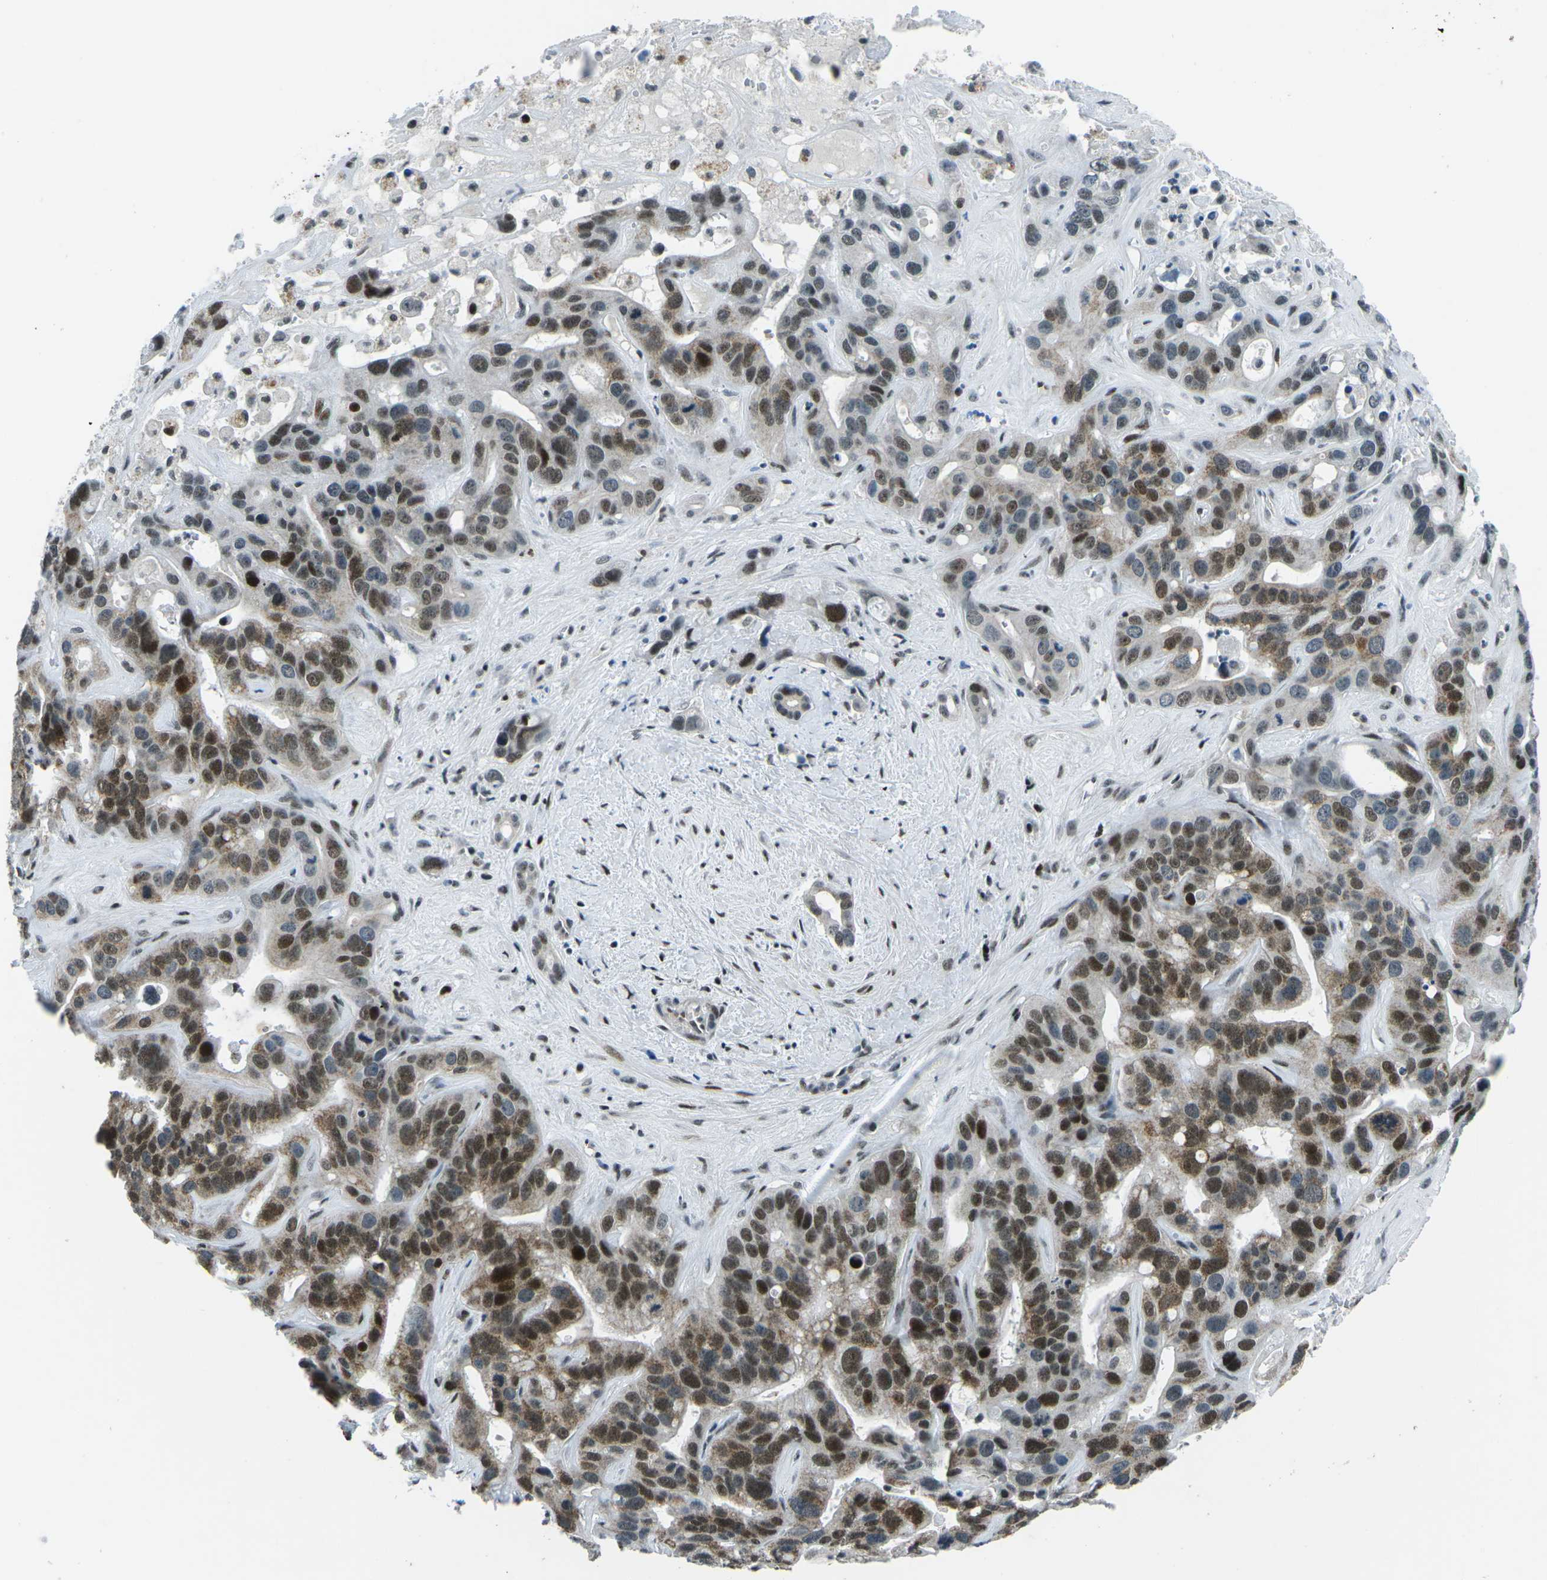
{"staining": {"intensity": "strong", "quantity": ">75%", "location": "nuclear"}, "tissue": "liver cancer", "cell_type": "Tumor cells", "image_type": "cancer", "snomed": [{"axis": "morphology", "description": "Cholangiocarcinoma"}, {"axis": "topography", "description": "Liver"}], "caption": "Tumor cells show high levels of strong nuclear expression in approximately >75% of cells in liver cancer (cholangiocarcinoma). The staining was performed using DAB (3,3'-diaminobenzidine) to visualize the protein expression in brown, while the nuclei were stained in blue with hematoxylin (Magnification: 20x).", "gene": "RBL2", "patient": {"sex": "female", "age": 65}}